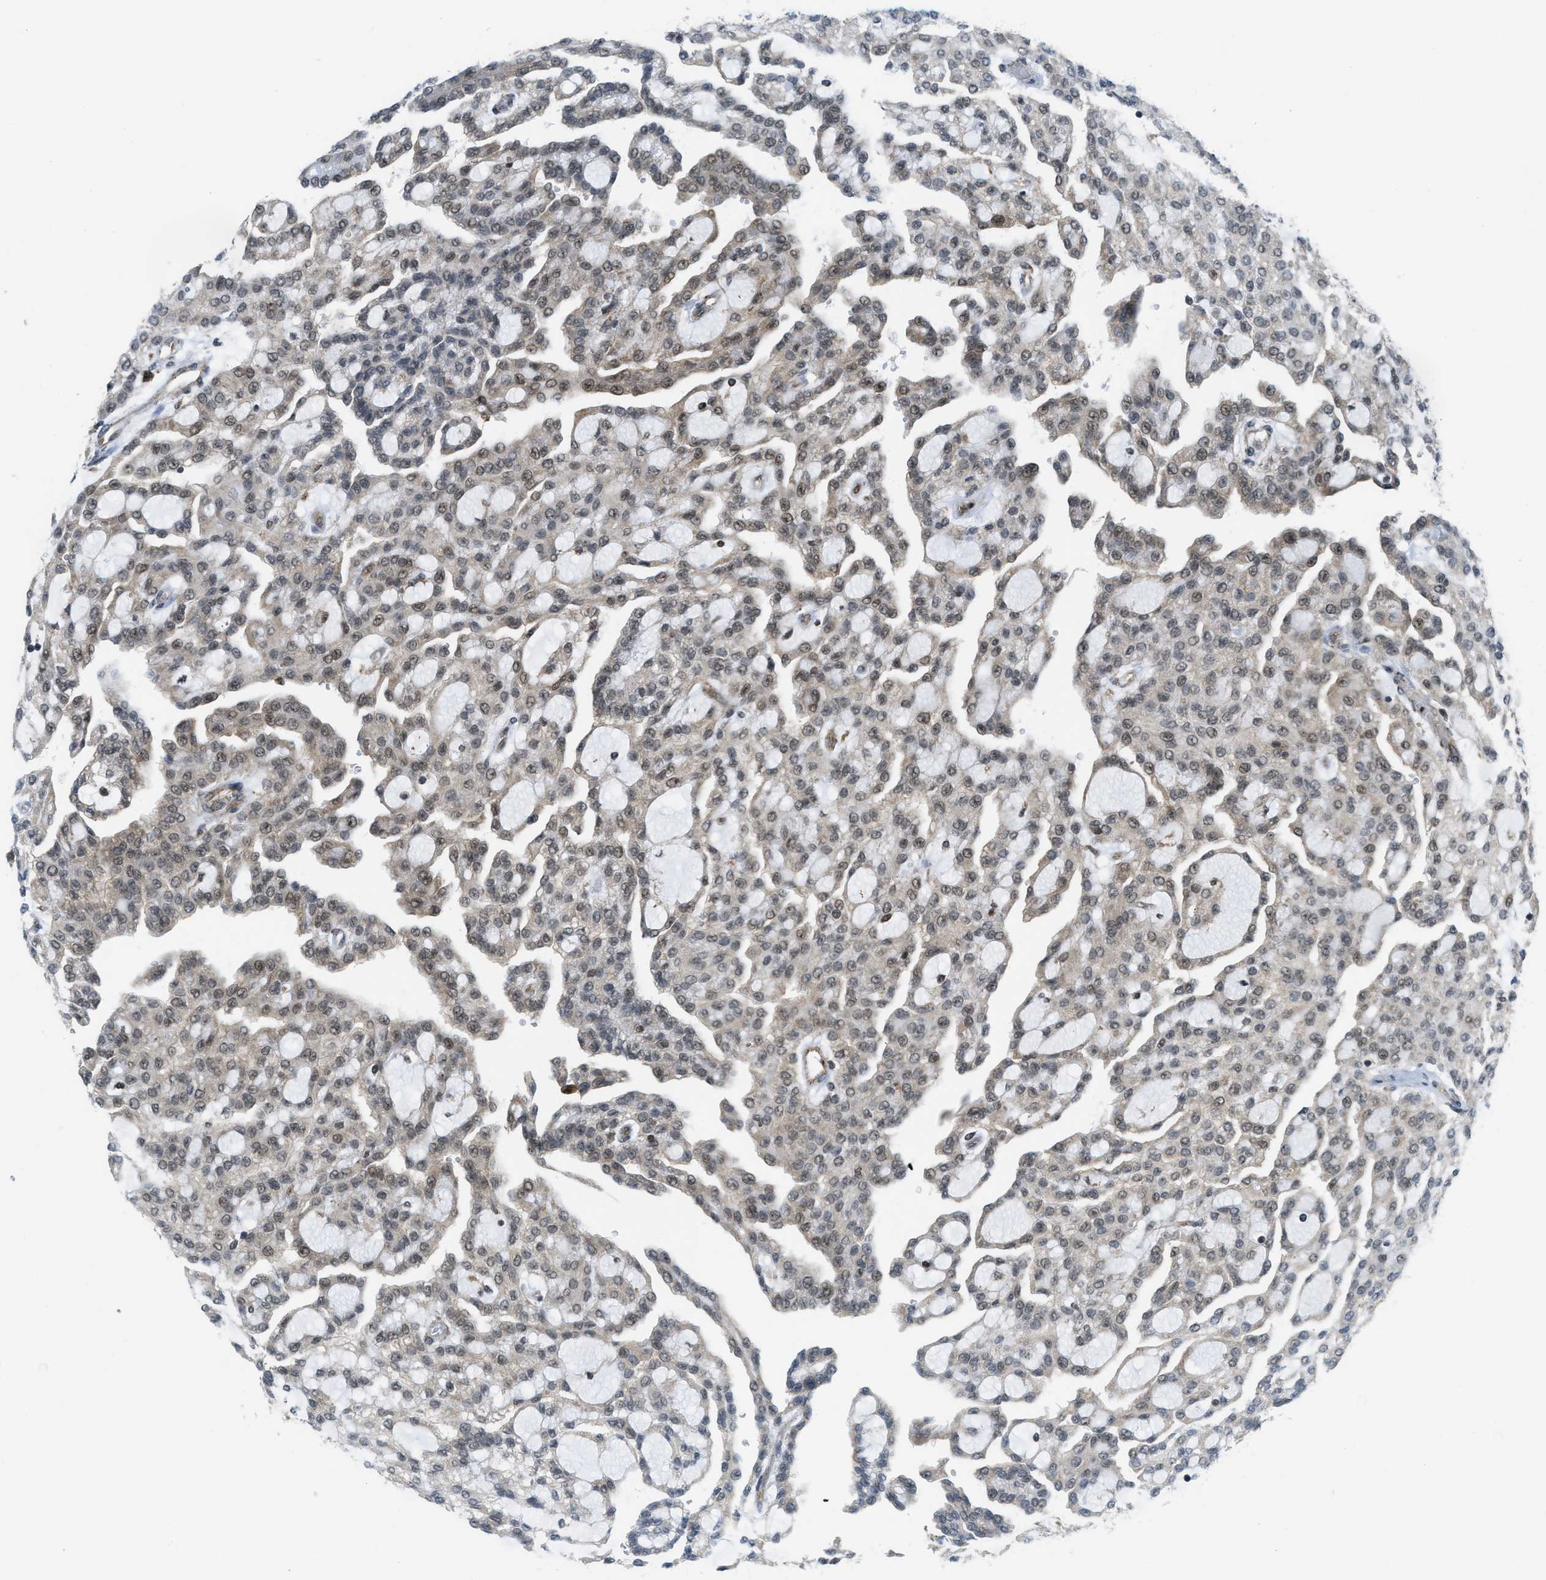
{"staining": {"intensity": "weak", "quantity": "25%-75%", "location": "nuclear"}, "tissue": "renal cancer", "cell_type": "Tumor cells", "image_type": "cancer", "snomed": [{"axis": "morphology", "description": "Adenocarcinoma, NOS"}, {"axis": "topography", "description": "Kidney"}], "caption": "Renal cancer (adenocarcinoma) was stained to show a protein in brown. There is low levels of weak nuclear expression in approximately 25%-75% of tumor cells.", "gene": "TNPO1", "patient": {"sex": "male", "age": 63}}